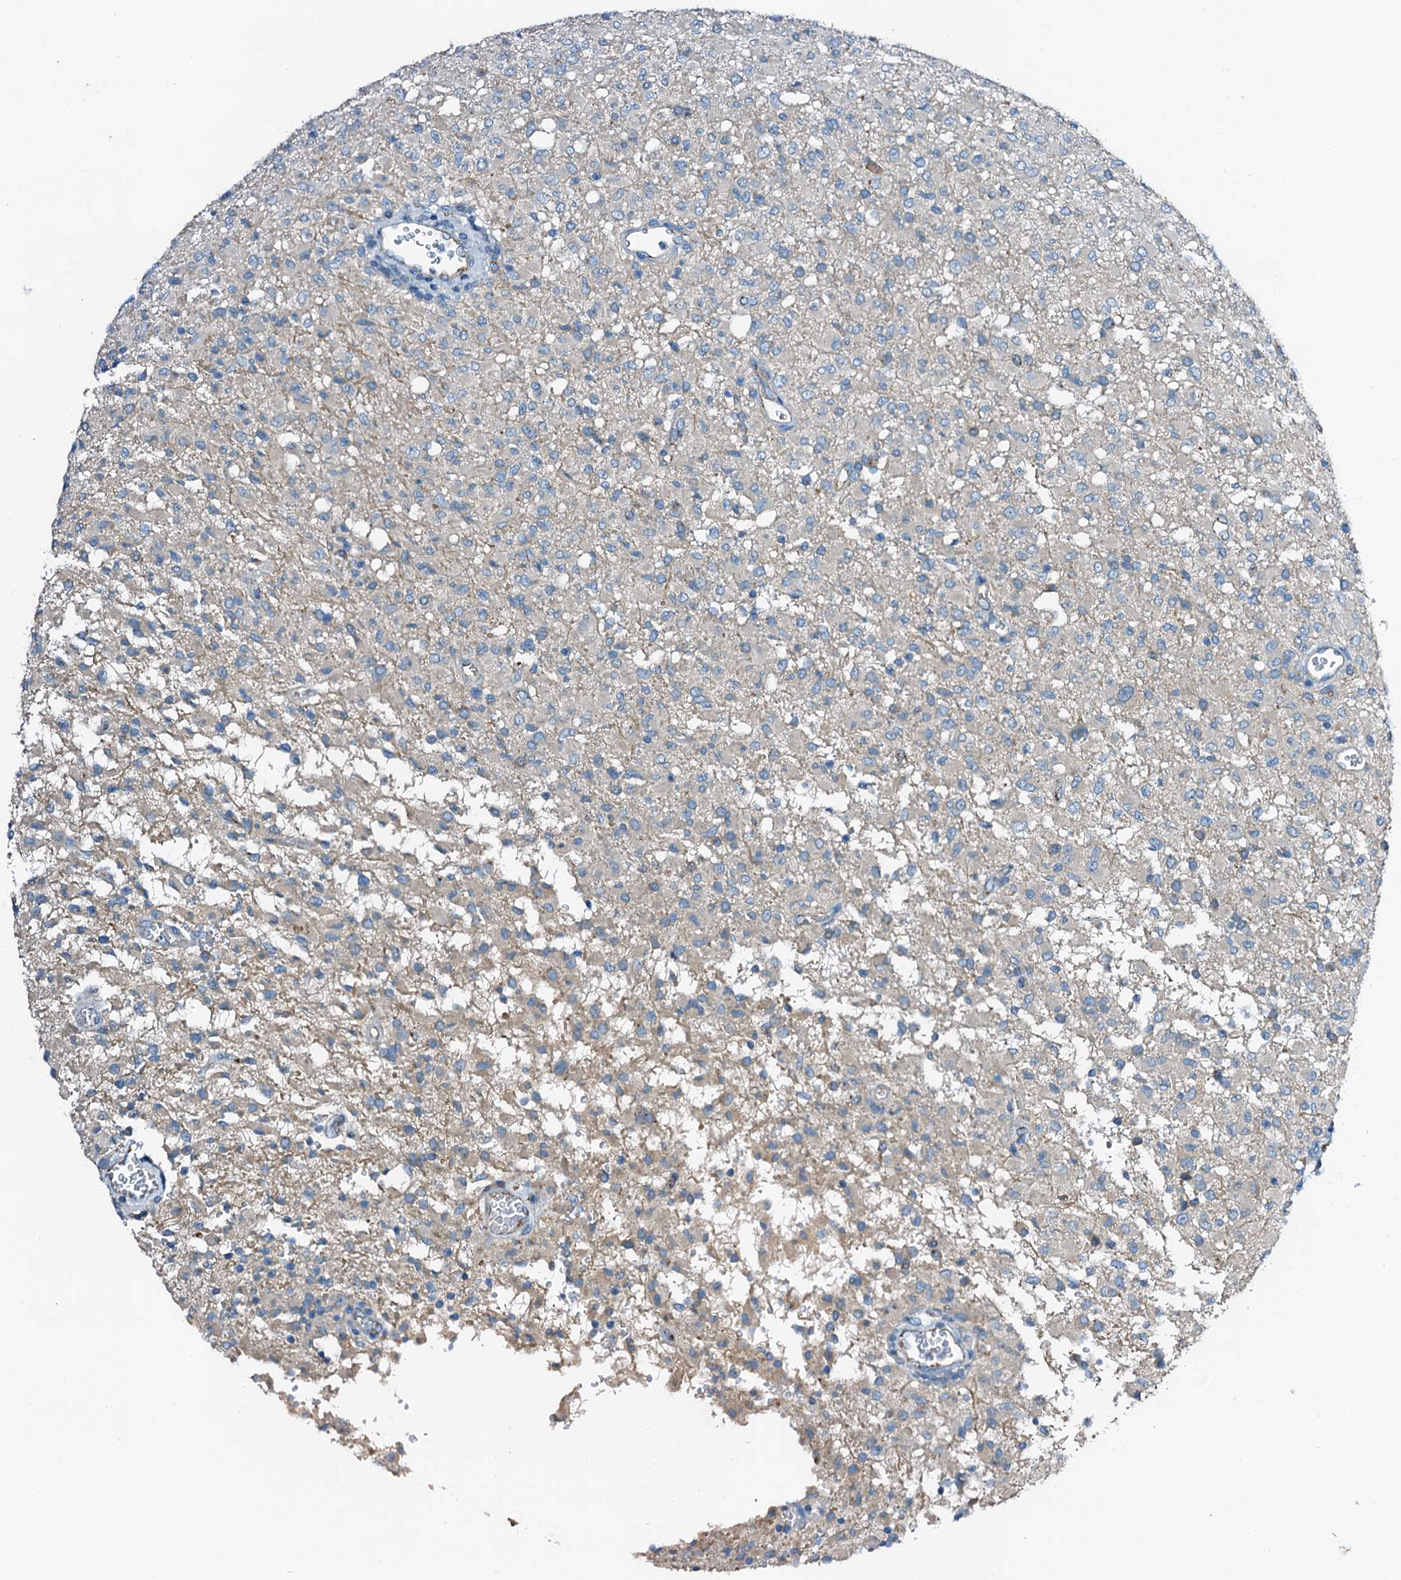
{"staining": {"intensity": "negative", "quantity": "none", "location": "none"}, "tissue": "glioma", "cell_type": "Tumor cells", "image_type": "cancer", "snomed": [{"axis": "morphology", "description": "Glioma, malignant, High grade"}, {"axis": "topography", "description": "Brain"}], "caption": "An image of human high-grade glioma (malignant) is negative for staining in tumor cells. The staining is performed using DAB brown chromogen with nuclei counter-stained in using hematoxylin.", "gene": "FIBIN", "patient": {"sex": "female", "age": 57}}